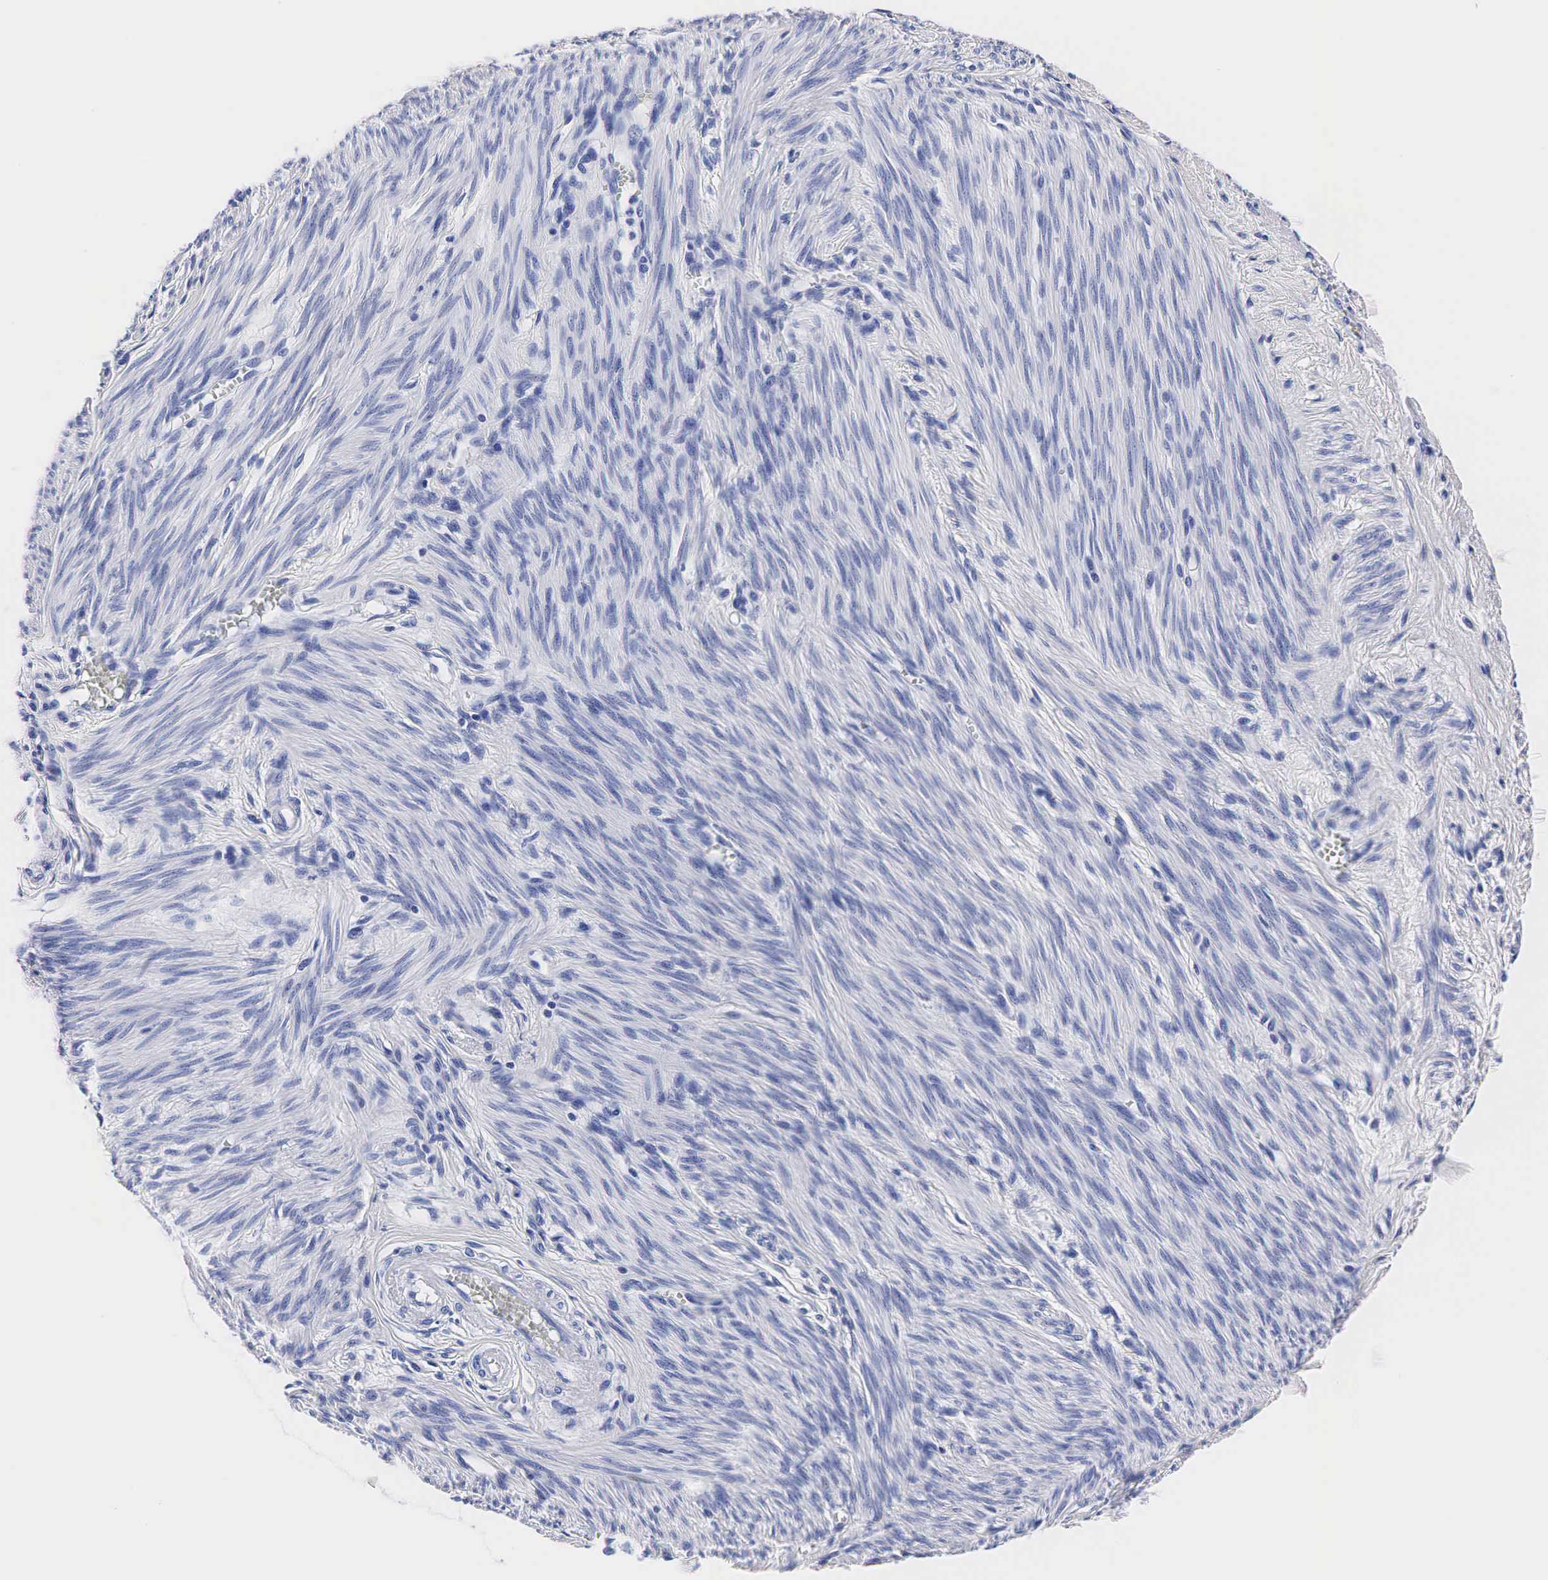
{"staining": {"intensity": "negative", "quantity": "none", "location": "none"}, "tissue": "endometrial cancer", "cell_type": "Tumor cells", "image_type": "cancer", "snomed": [{"axis": "morphology", "description": "Adenocarcinoma, NOS"}, {"axis": "topography", "description": "Endometrium"}], "caption": "This is an IHC photomicrograph of human adenocarcinoma (endometrial). There is no expression in tumor cells.", "gene": "TG", "patient": {"sex": "female", "age": 76}}